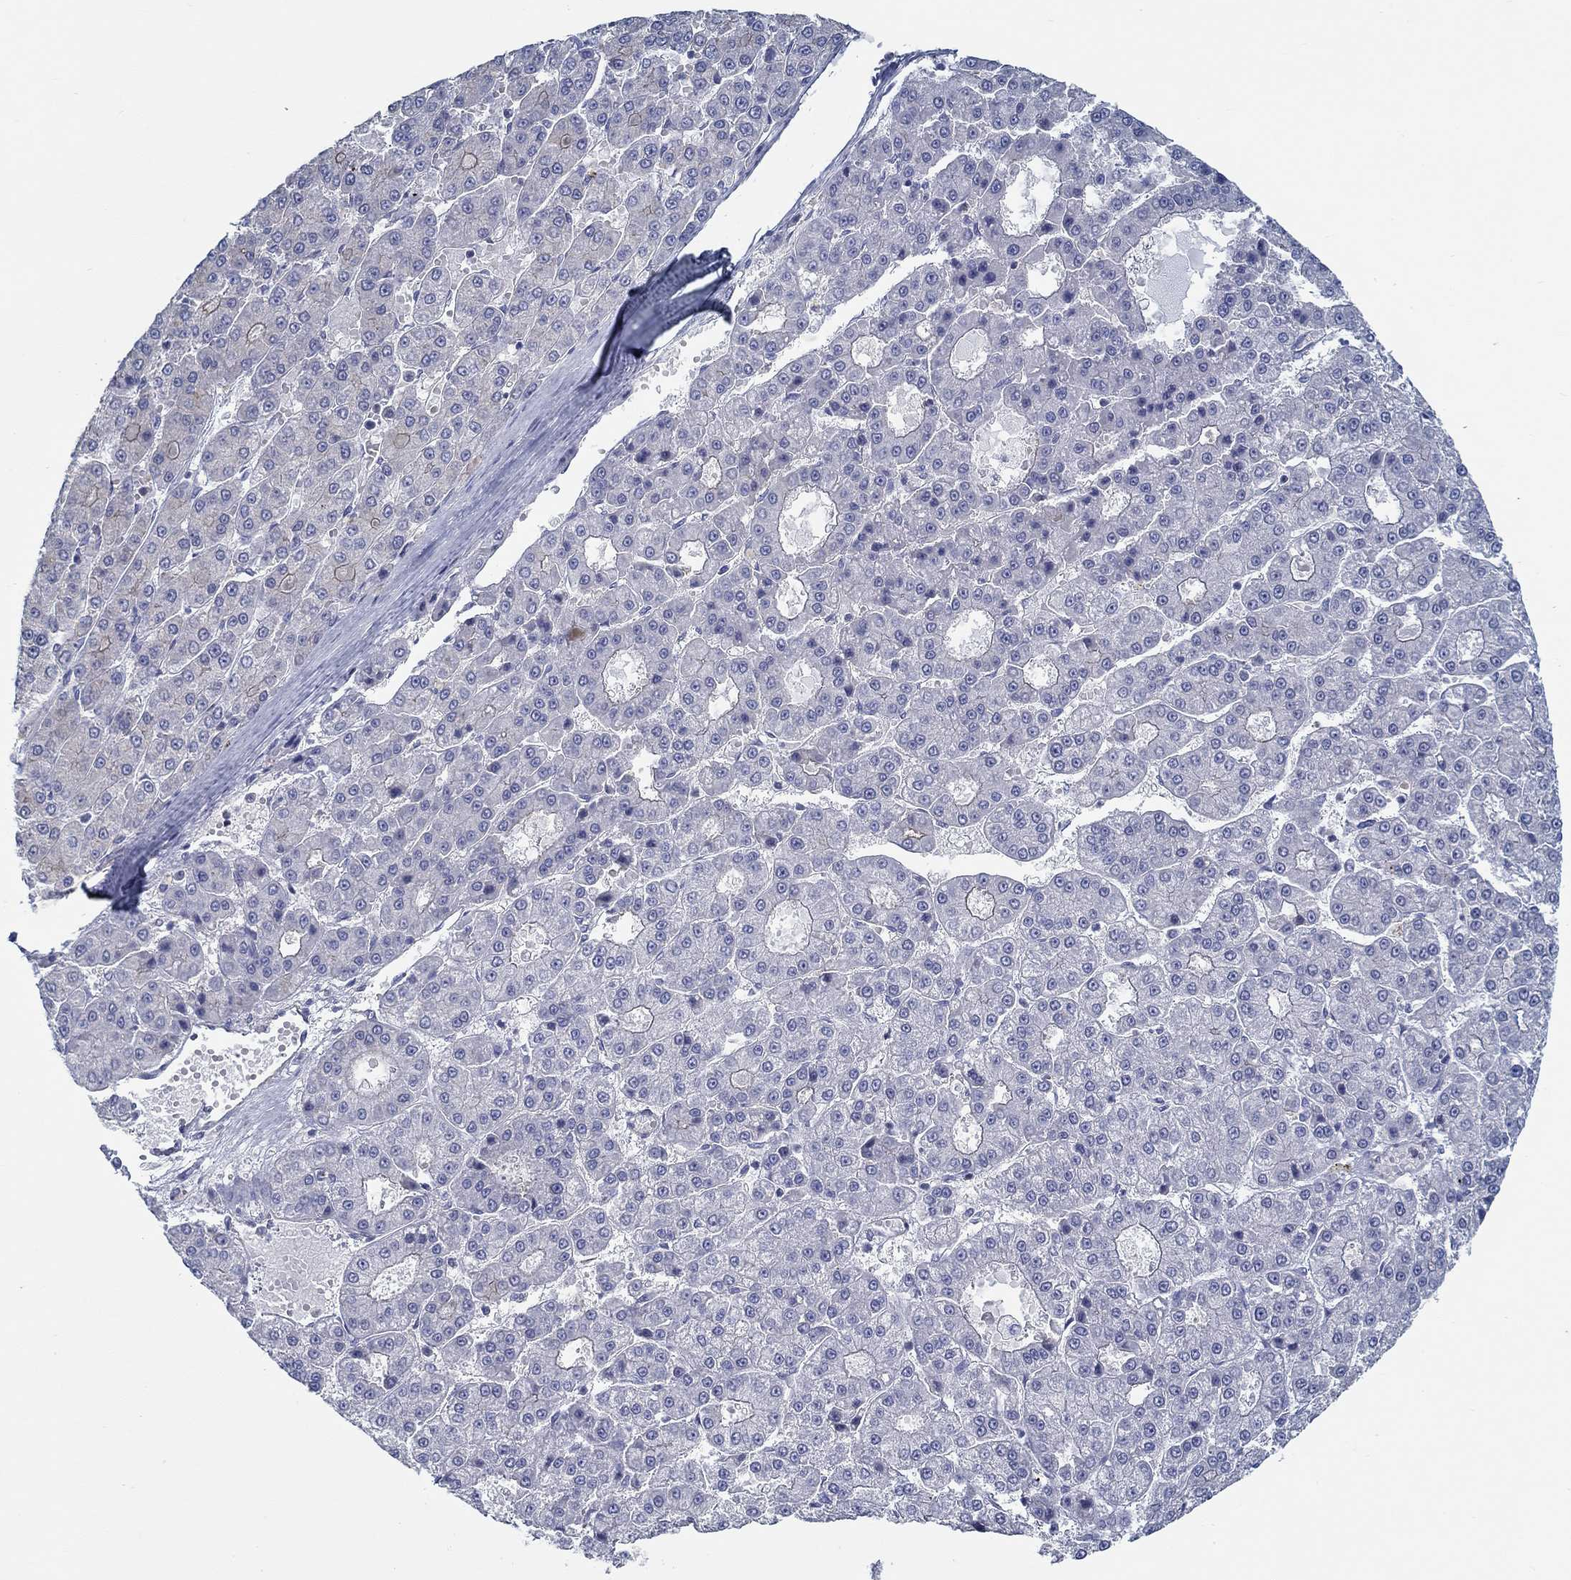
{"staining": {"intensity": "weak", "quantity": "<25%", "location": "cytoplasmic/membranous"}, "tissue": "liver cancer", "cell_type": "Tumor cells", "image_type": "cancer", "snomed": [{"axis": "morphology", "description": "Carcinoma, Hepatocellular, NOS"}, {"axis": "topography", "description": "Liver"}], "caption": "Tumor cells show no significant protein positivity in liver cancer (hepatocellular carcinoma).", "gene": "BBOF1", "patient": {"sex": "male", "age": 70}}